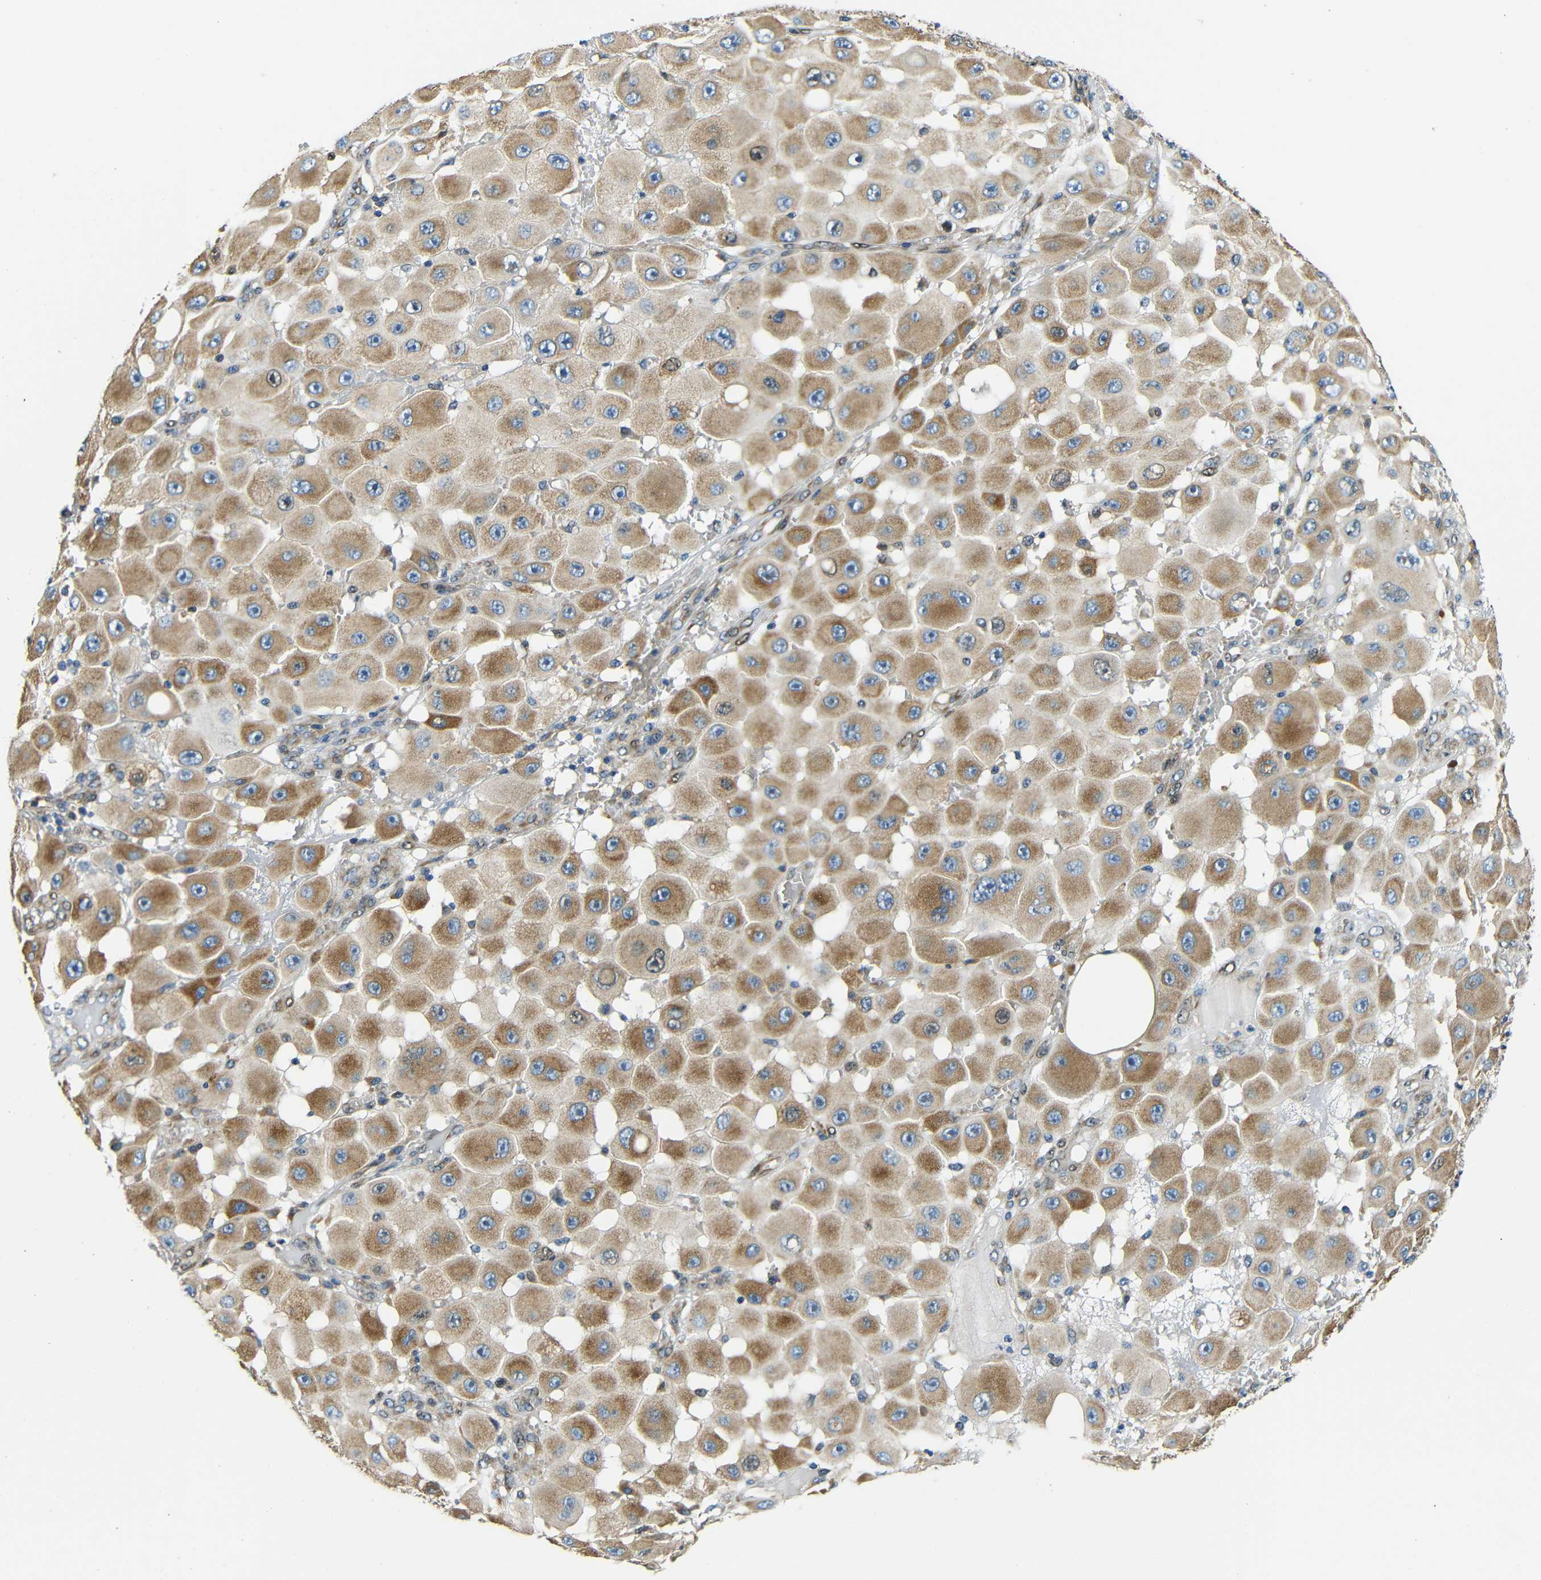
{"staining": {"intensity": "moderate", "quantity": ">75%", "location": "cytoplasmic/membranous"}, "tissue": "melanoma", "cell_type": "Tumor cells", "image_type": "cancer", "snomed": [{"axis": "morphology", "description": "Malignant melanoma, NOS"}, {"axis": "topography", "description": "Skin"}], "caption": "This is an image of immunohistochemistry (IHC) staining of melanoma, which shows moderate staining in the cytoplasmic/membranous of tumor cells.", "gene": "VAPB", "patient": {"sex": "female", "age": 81}}